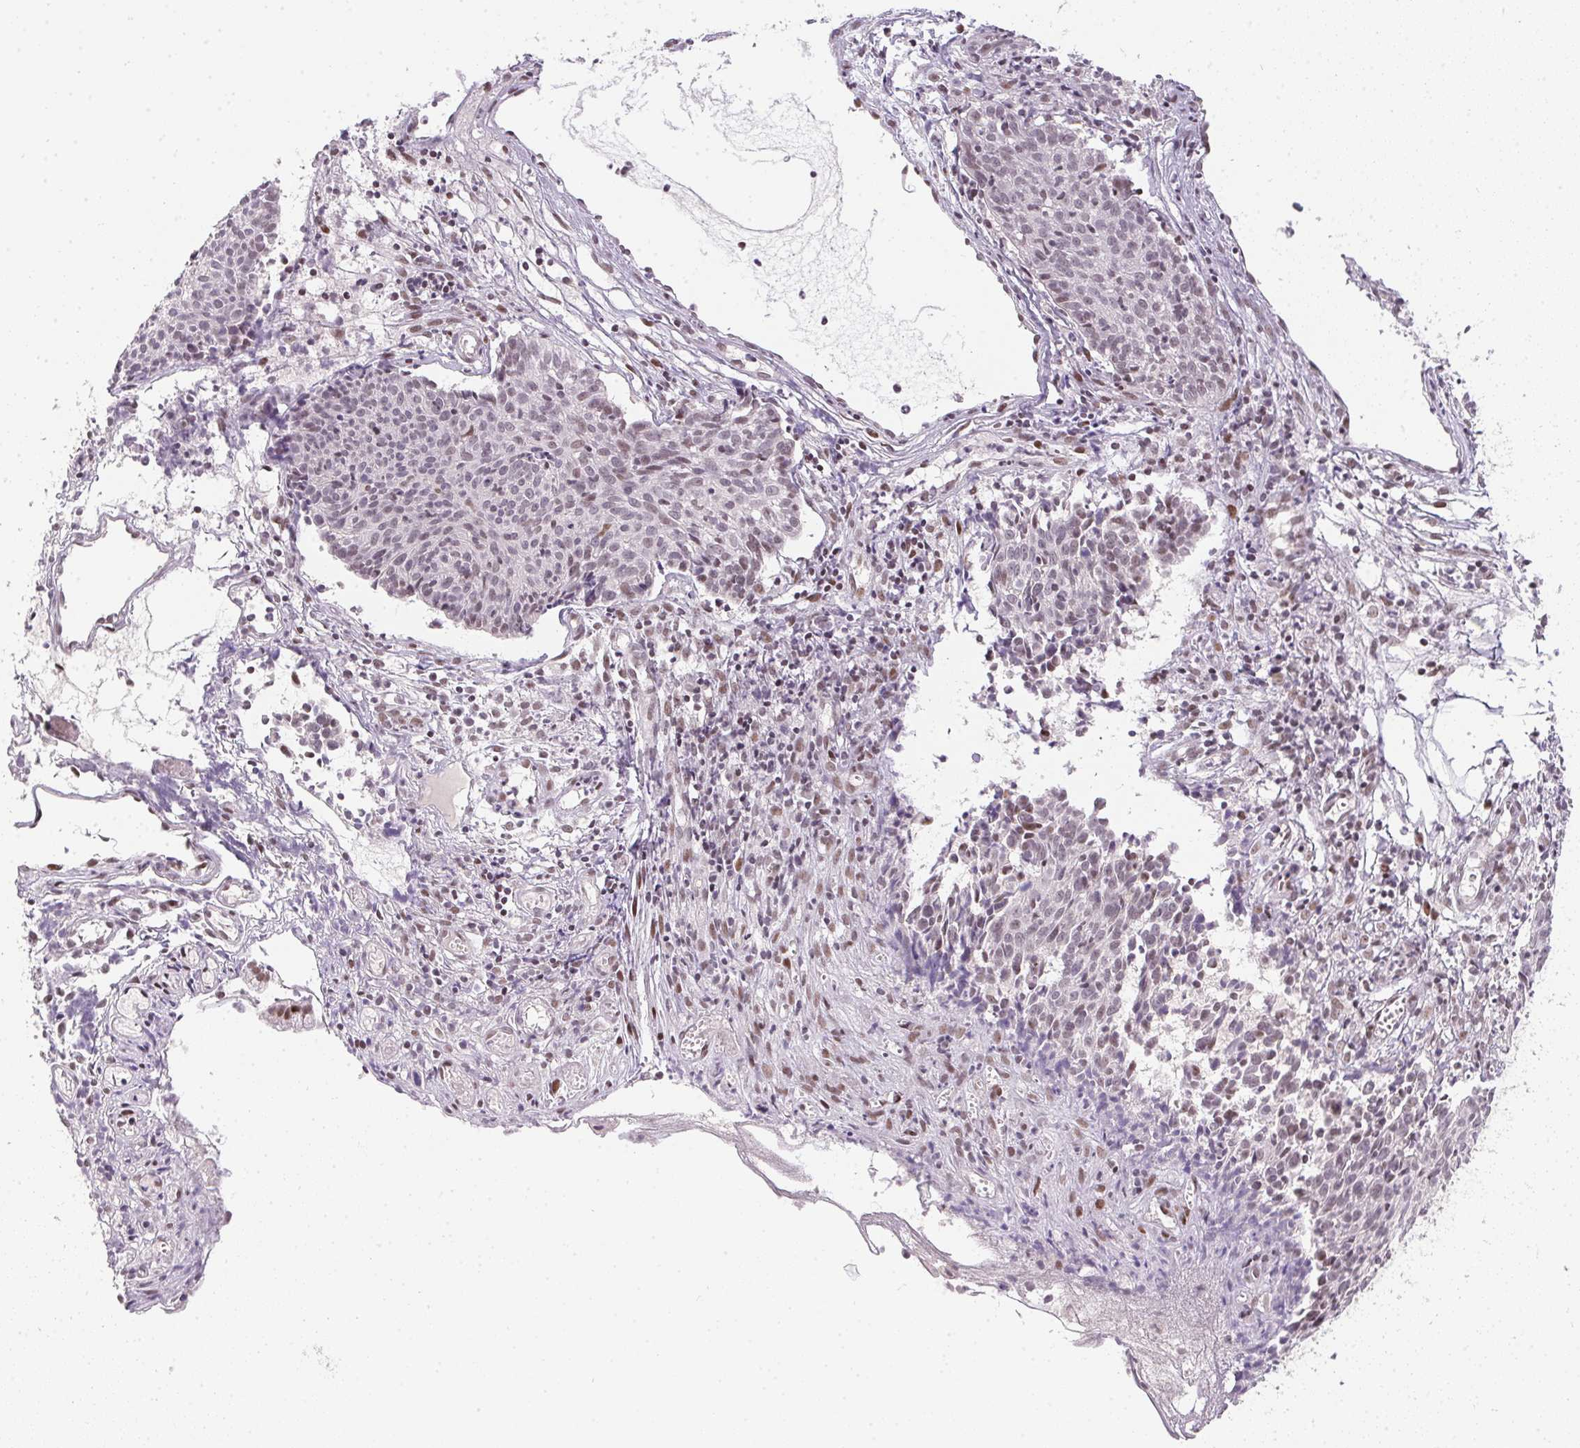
{"staining": {"intensity": "negative", "quantity": "none", "location": "none"}, "tissue": "cervical cancer", "cell_type": "Tumor cells", "image_type": "cancer", "snomed": [{"axis": "morphology", "description": "Squamous cell carcinoma, NOS"}, {"axis": "topography", "description": "Cervix"}], "caption": "A high-resolution image shows immunohistochemistry (IHC) staining of cervical squamous cell carcinoma, which reveals no significant positivity in tumor cells.", "gene": "KDM4D", "patient": {"sex": "female", "age": 30}}